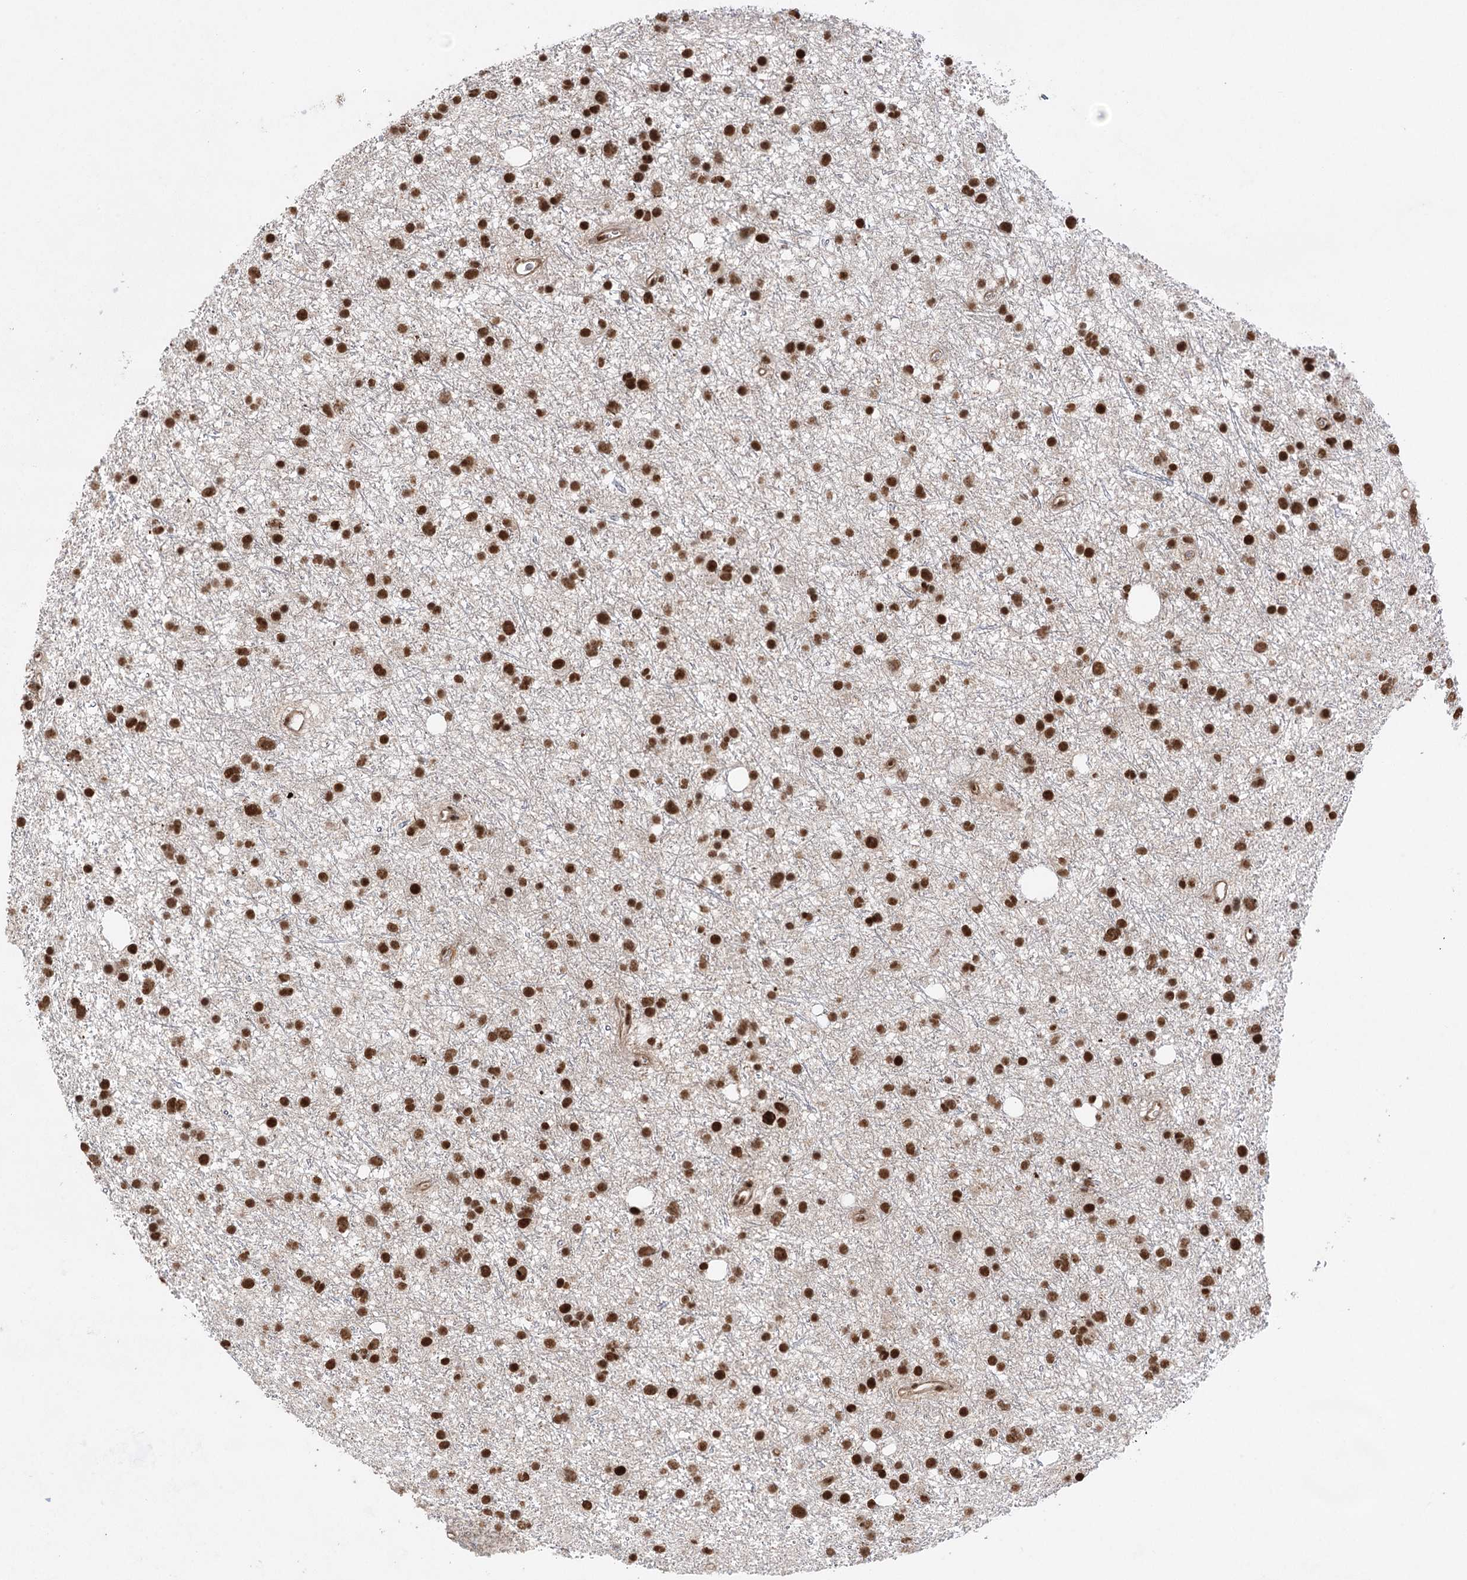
{"staining": {"intensity": "strong", "quantity": ">75%", "location": "nuclear"}, "tissue": "glioma", "cell_type": "Tumor cells", "image_type": "cancer", "snomed": [{"axis": "morphology", "description": "Glioma, malignant, Low grade"}, {"axis": "topography", "description": "Cerebral cortex"}], "caption": "High-magnification brightfield microscopy of glioma stained with DAB (3,3'-diaminobenzidine) (brown) and counterstained with hematoxylin (blue). tumor cells exhibit strong nuclear expression is seen in about>75% of cells.", "gene": "ZCCHC8", "patient": {"sex": "female", "age": 39}}